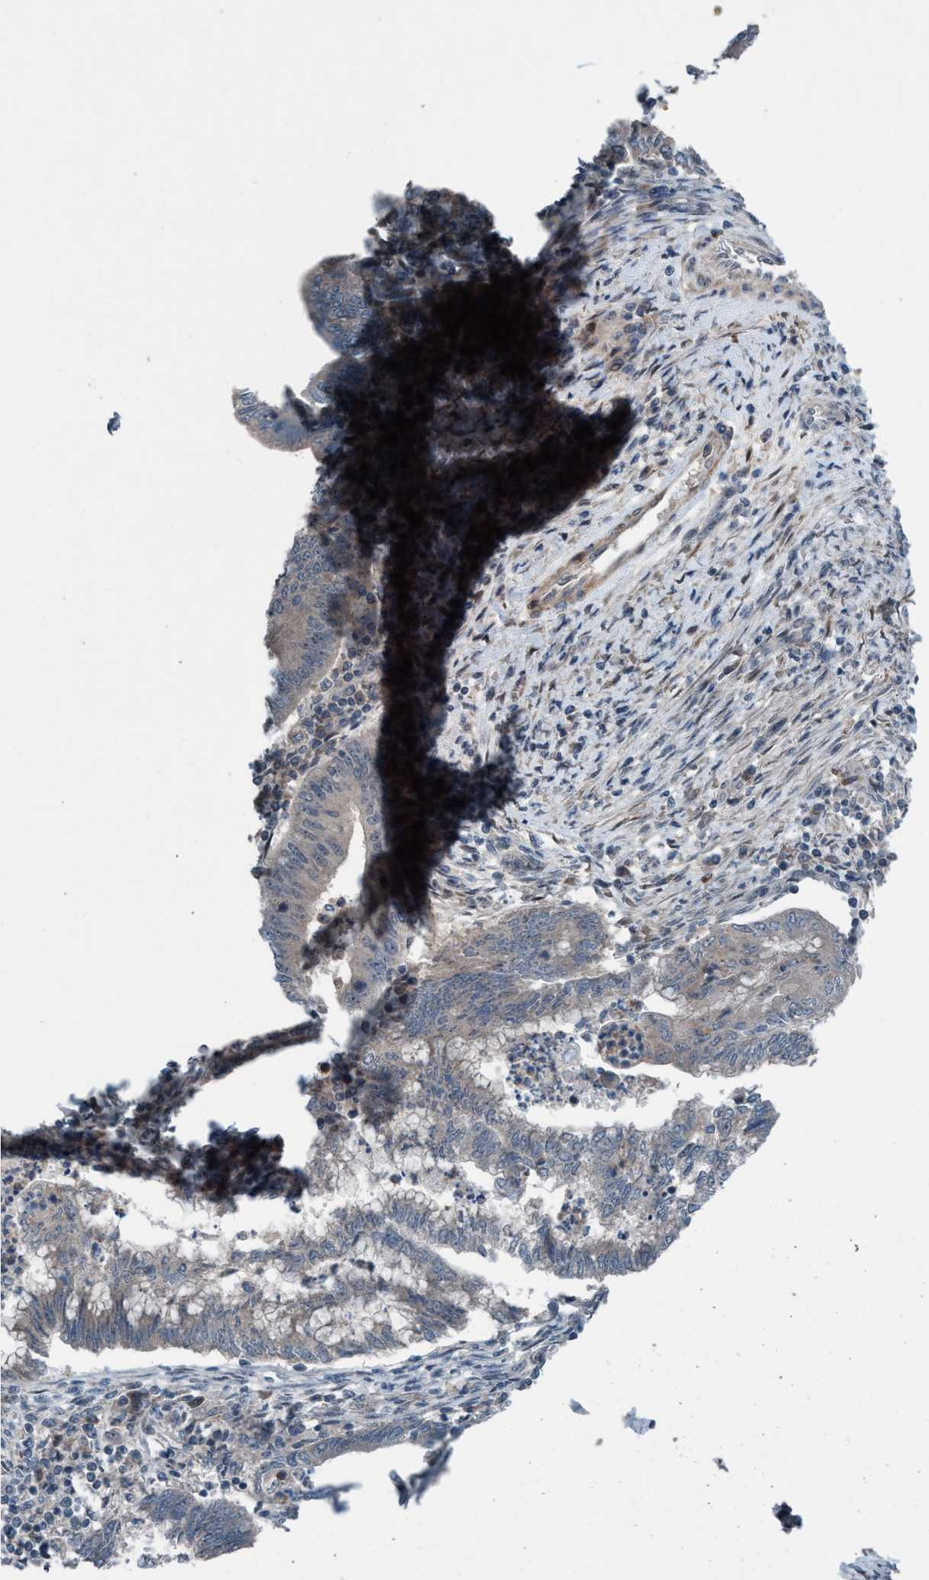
{"staining": {"intensity": "negative", "quantity": "none", "location": "none"}, "tissue": "endometrial cancer", "cell_type": "Tumor cells", "image_type": "cancer", "snomed": [{"axis": "morphology", "description": "Polyp, NOS"}, {"axis": "morphology", "description": "Adenocarcinoma, NOS"}, {"axis": "morphology", "description": "Adenoma, NOS"}, {"axis": "topography", "description": "Endometrium"}], "caption": "Tumor cells are negative for protein expression in human endometrial adenocarcinoma. (Immunohistochemistry, brightfield microscopy, high magnification).", "gene": "NISCH", "patient": {"sex": "female", "age": 79}}